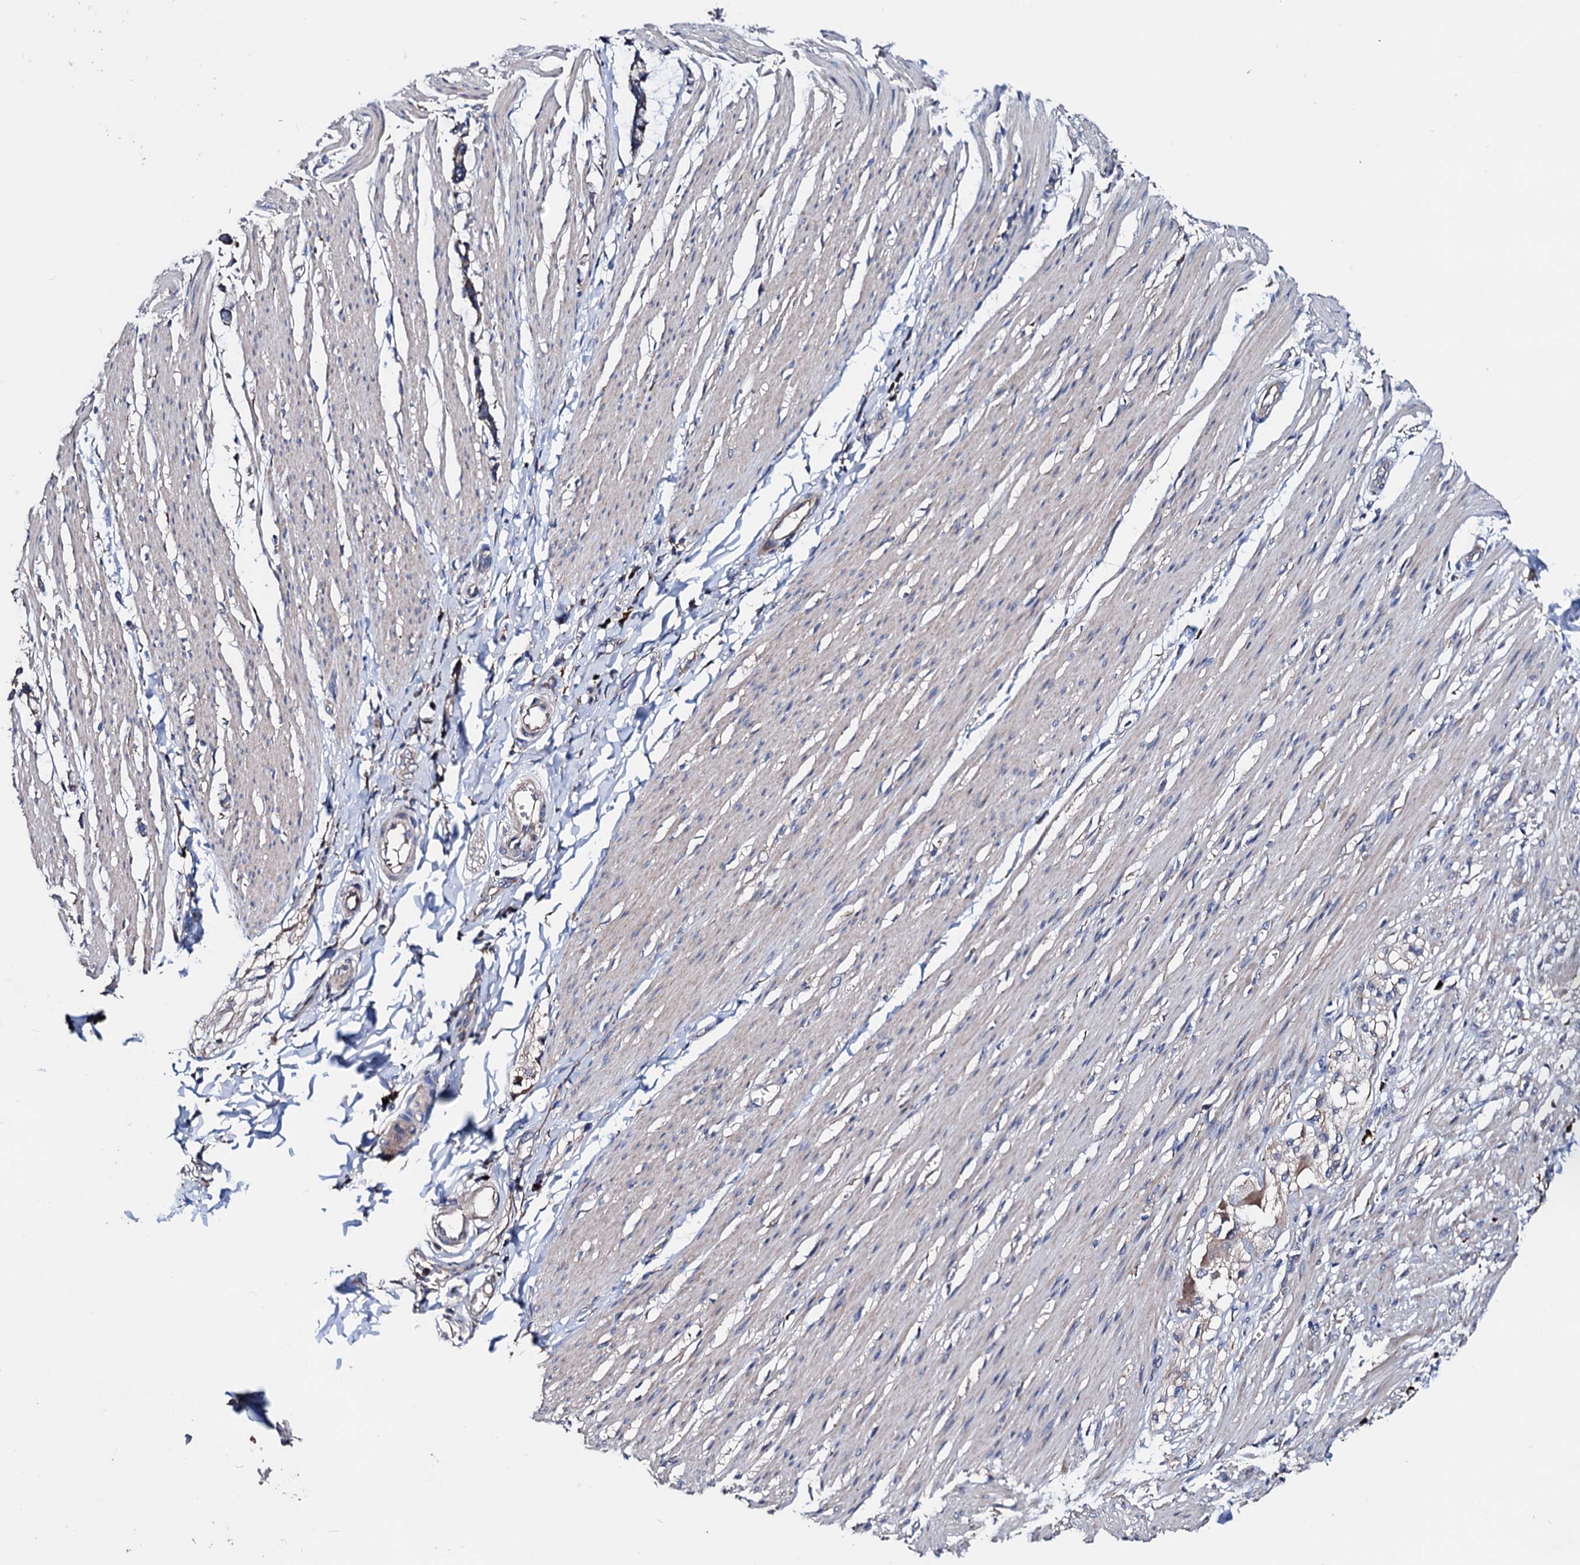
{"staining": {"intensity": "weak", "quantity": "25%-75%", "location": "cytoplasmic/membranous"}, "tissue": "smooth muscle", "cell_type": "Smooth muscle cells", "image_type": "normal", "snomed": [{"axis": "morphology", "description": "Normal tissue, NOS"}, {"axis": "morphology", "description": "Adenocarcinoma, NOS"}, {"axis": "topography", "description": "Colon"}, {"axis": "topography", "description": "Peripheral nerve tissue"}], "caption": "Immunohistochemistry (IHC) (DAB (3,3'-diaminobenzidine)) staining of normal human smooth muscle displays weak cytoplasmic/membranous protein staining in approximately 25%-75% of smooth muscle cells.", "gene": "AKAP11", "patient": {"sex": "male", "age": 14}}